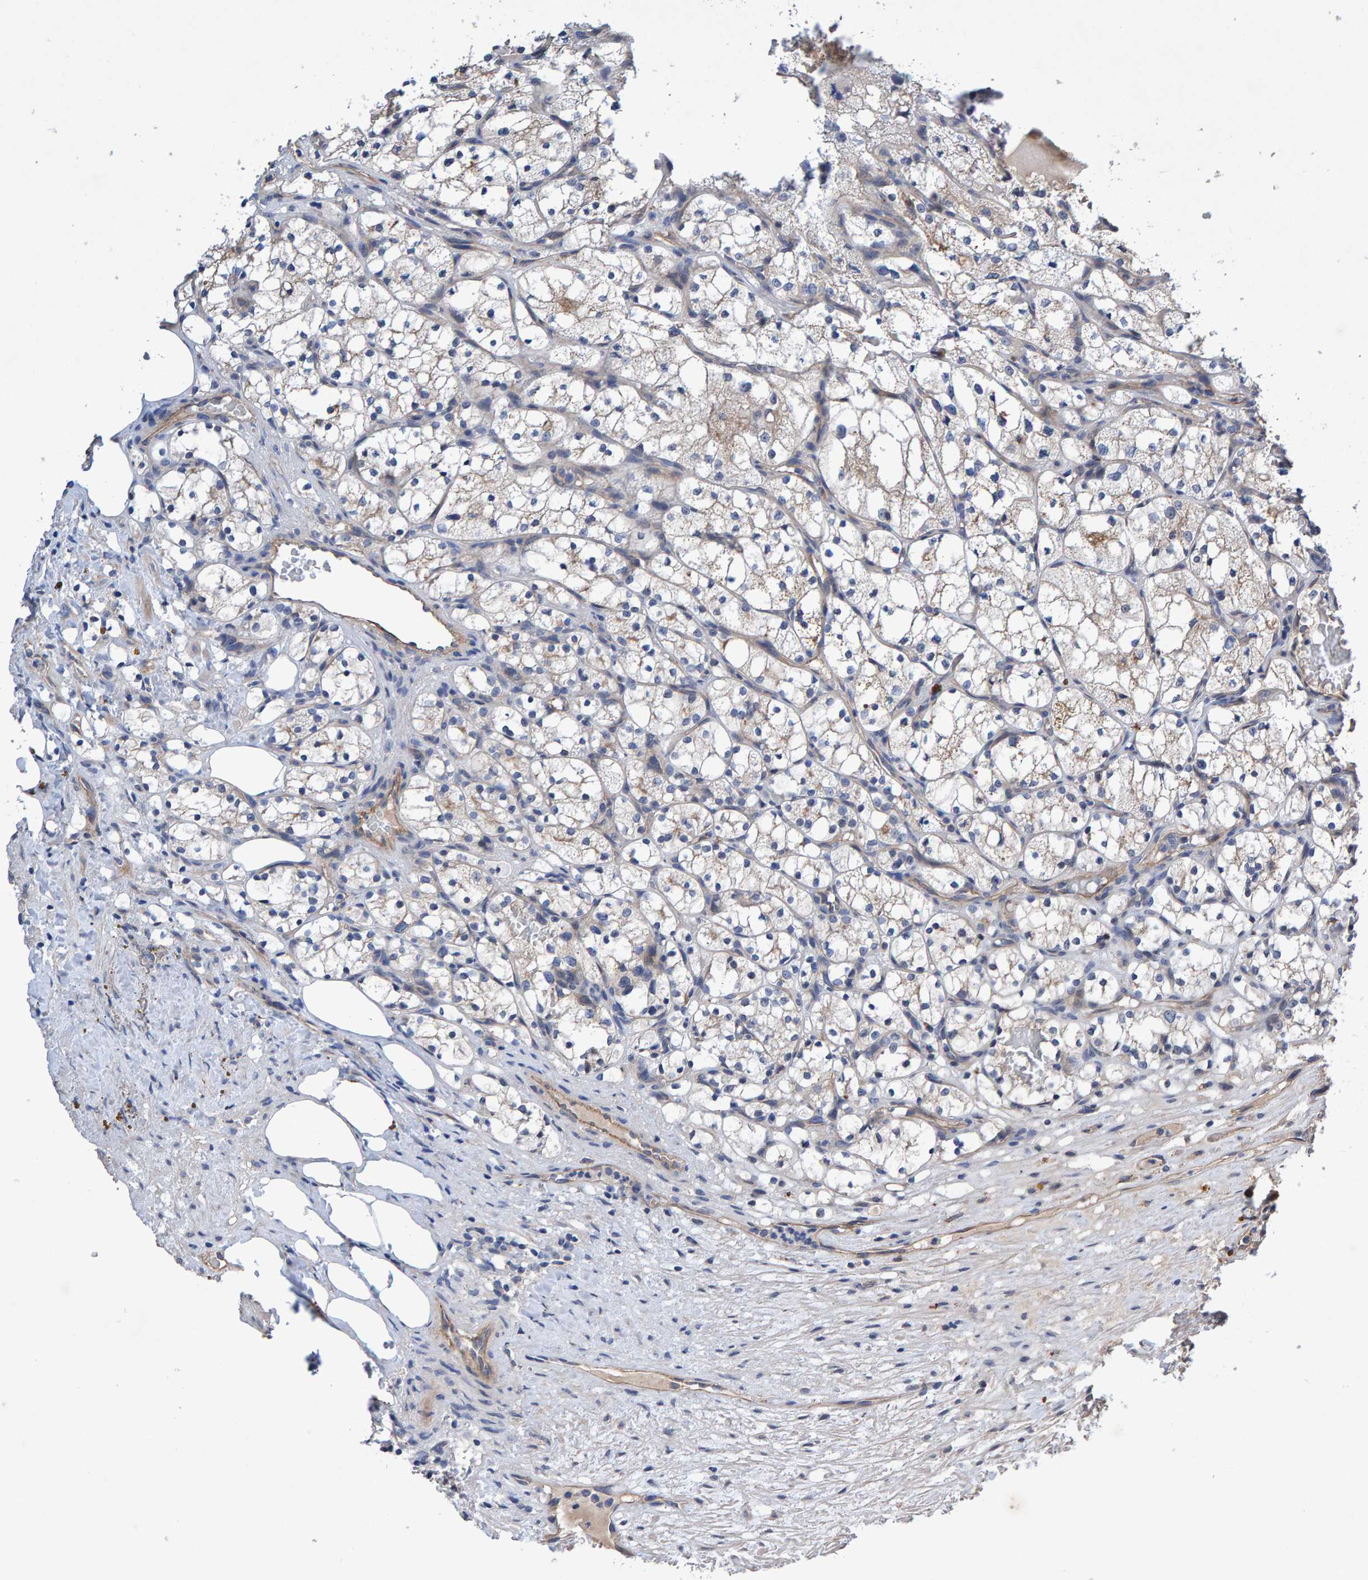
{"staining": {"intensity": "negative", "quantity": "none", "location": "none"}, "tissue": "renal cancer", "cell_type": "Tumor cells", "image_type": "cancer", "snomed": [{"axis": "morphology", "description": "Adenocarcinoma, NOS"}, {"axis": "topography", "description": "Kidney"}], "caption": "An IHC histopathology image of renal cancer is shown. There is no staining in tumor cells of renal cancer.", "gene": "EFR3A", "patient": {"sex": "female", "age": 69}}